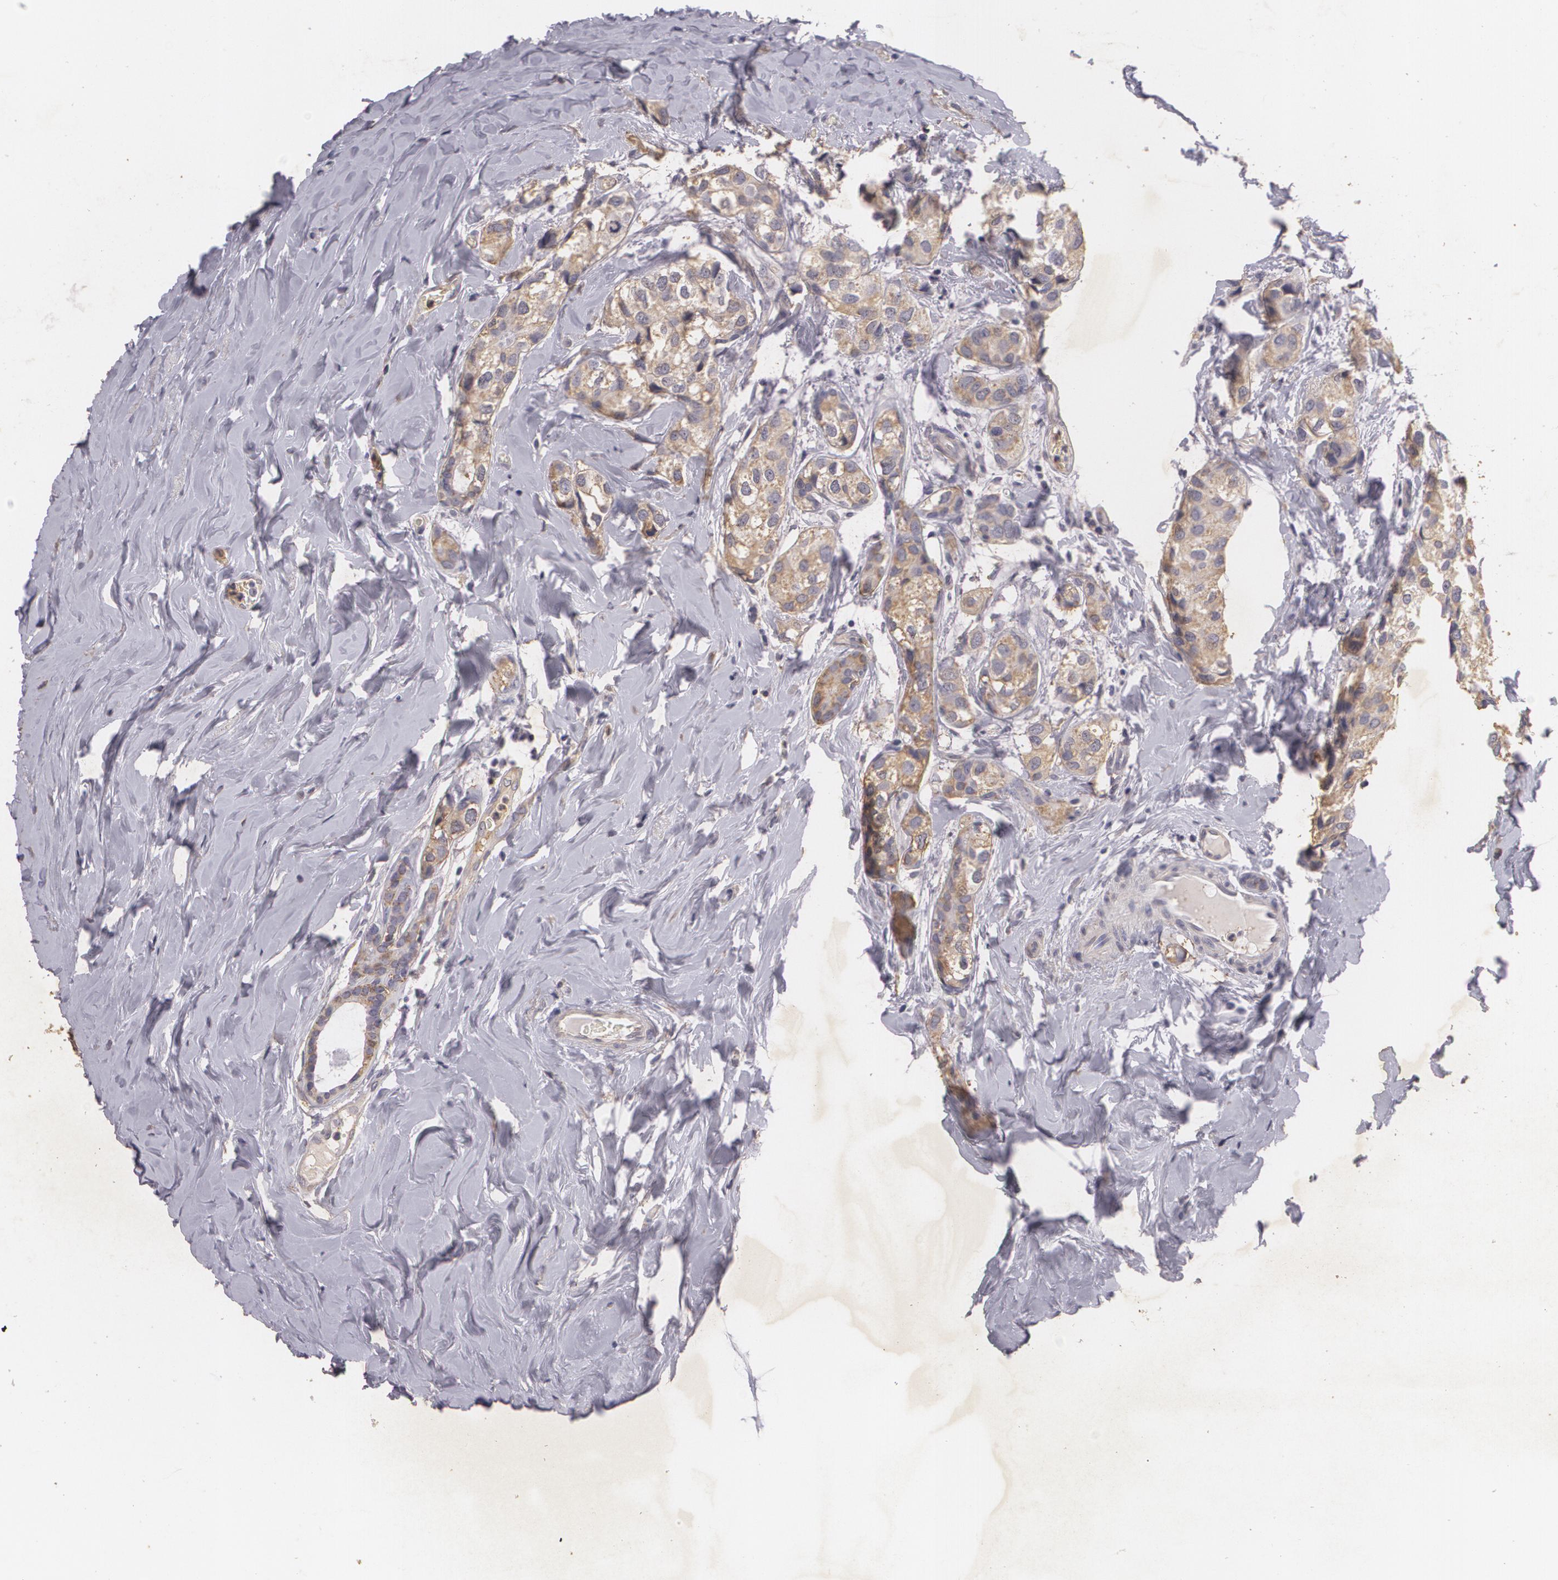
{"staining": {"intensity": "moderate", "quantity": ">75%", "location": "cytoplasmic/membranous"}, "tissue": "breast cancer", "cell_type": "Tumor cells", "image_type": "cancer", "snomed": [{"axis": "morphology", "description": "Duct carcinoma"}, {"axis": "topography", "description": "Breast"}], "caption": "Protein analysis of breast intraductal carcinoma tissue exhibits moderate cytoplasmic/membranous expression in about >75% of tumor cells.", "gene": "KCNA4", "patient": {"sex": "female", "age": 68}}